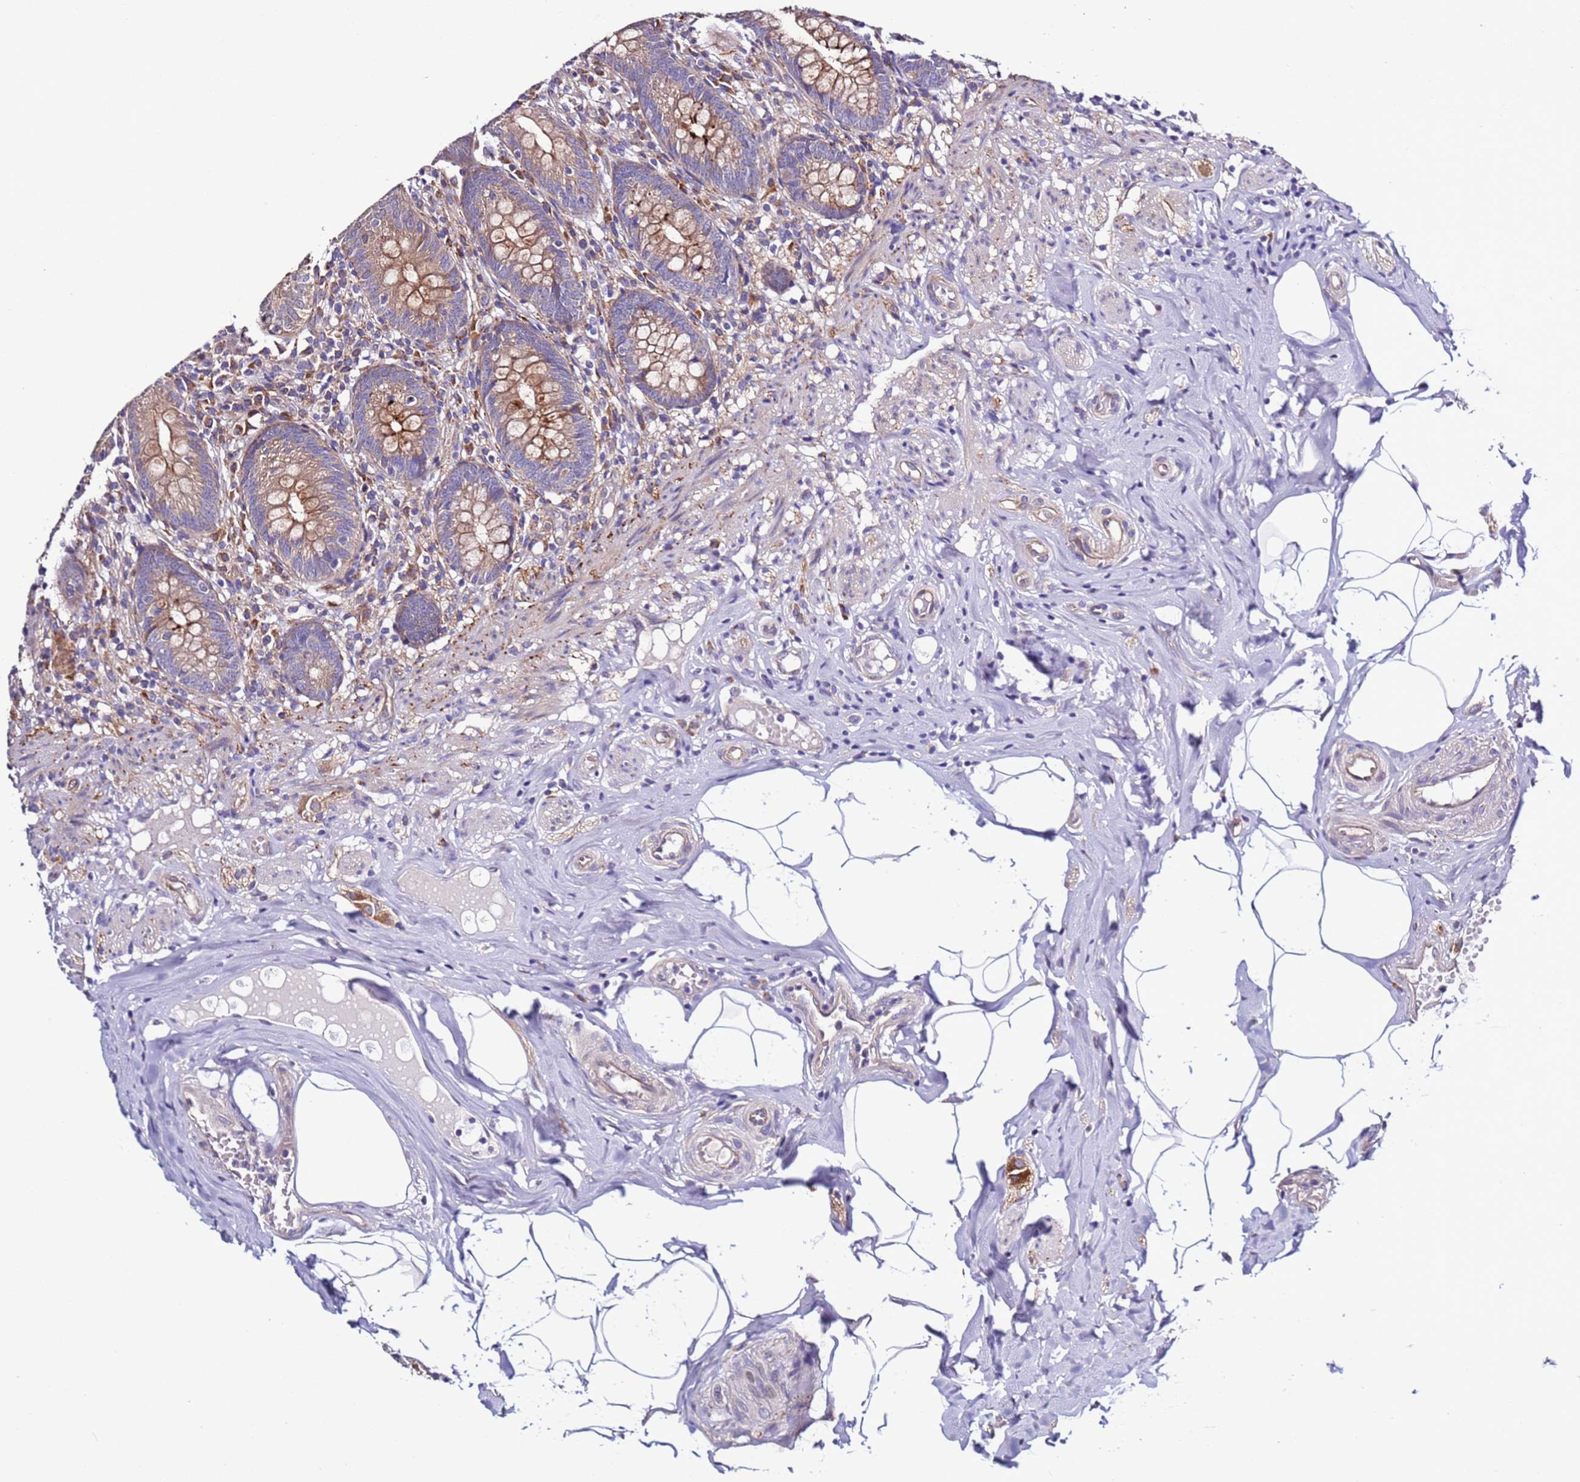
{"staining": {"intensity": "moderate", "quantity": ">75%", "location": "cytoplasmic/membranous"}, "tissue": "appendix", "cell_type": "Glandular cells", "image_type": "normal", "snomed": [{"axis": "morphology", "description": "Normal tissue, NOS"}, {"axis": "topography", "description": "Appendix"}], "caption": "The immunohistochemical stain labels moderate cytoplasmic/membranous expression in glandular cells of unremarkable appendix. (DAB (3,3'-diaminobenzidine) IHC with brightfield microscopy, high magnification).", "gene": "SPCS1", "patient": {"sex": "male", "age": 55}}